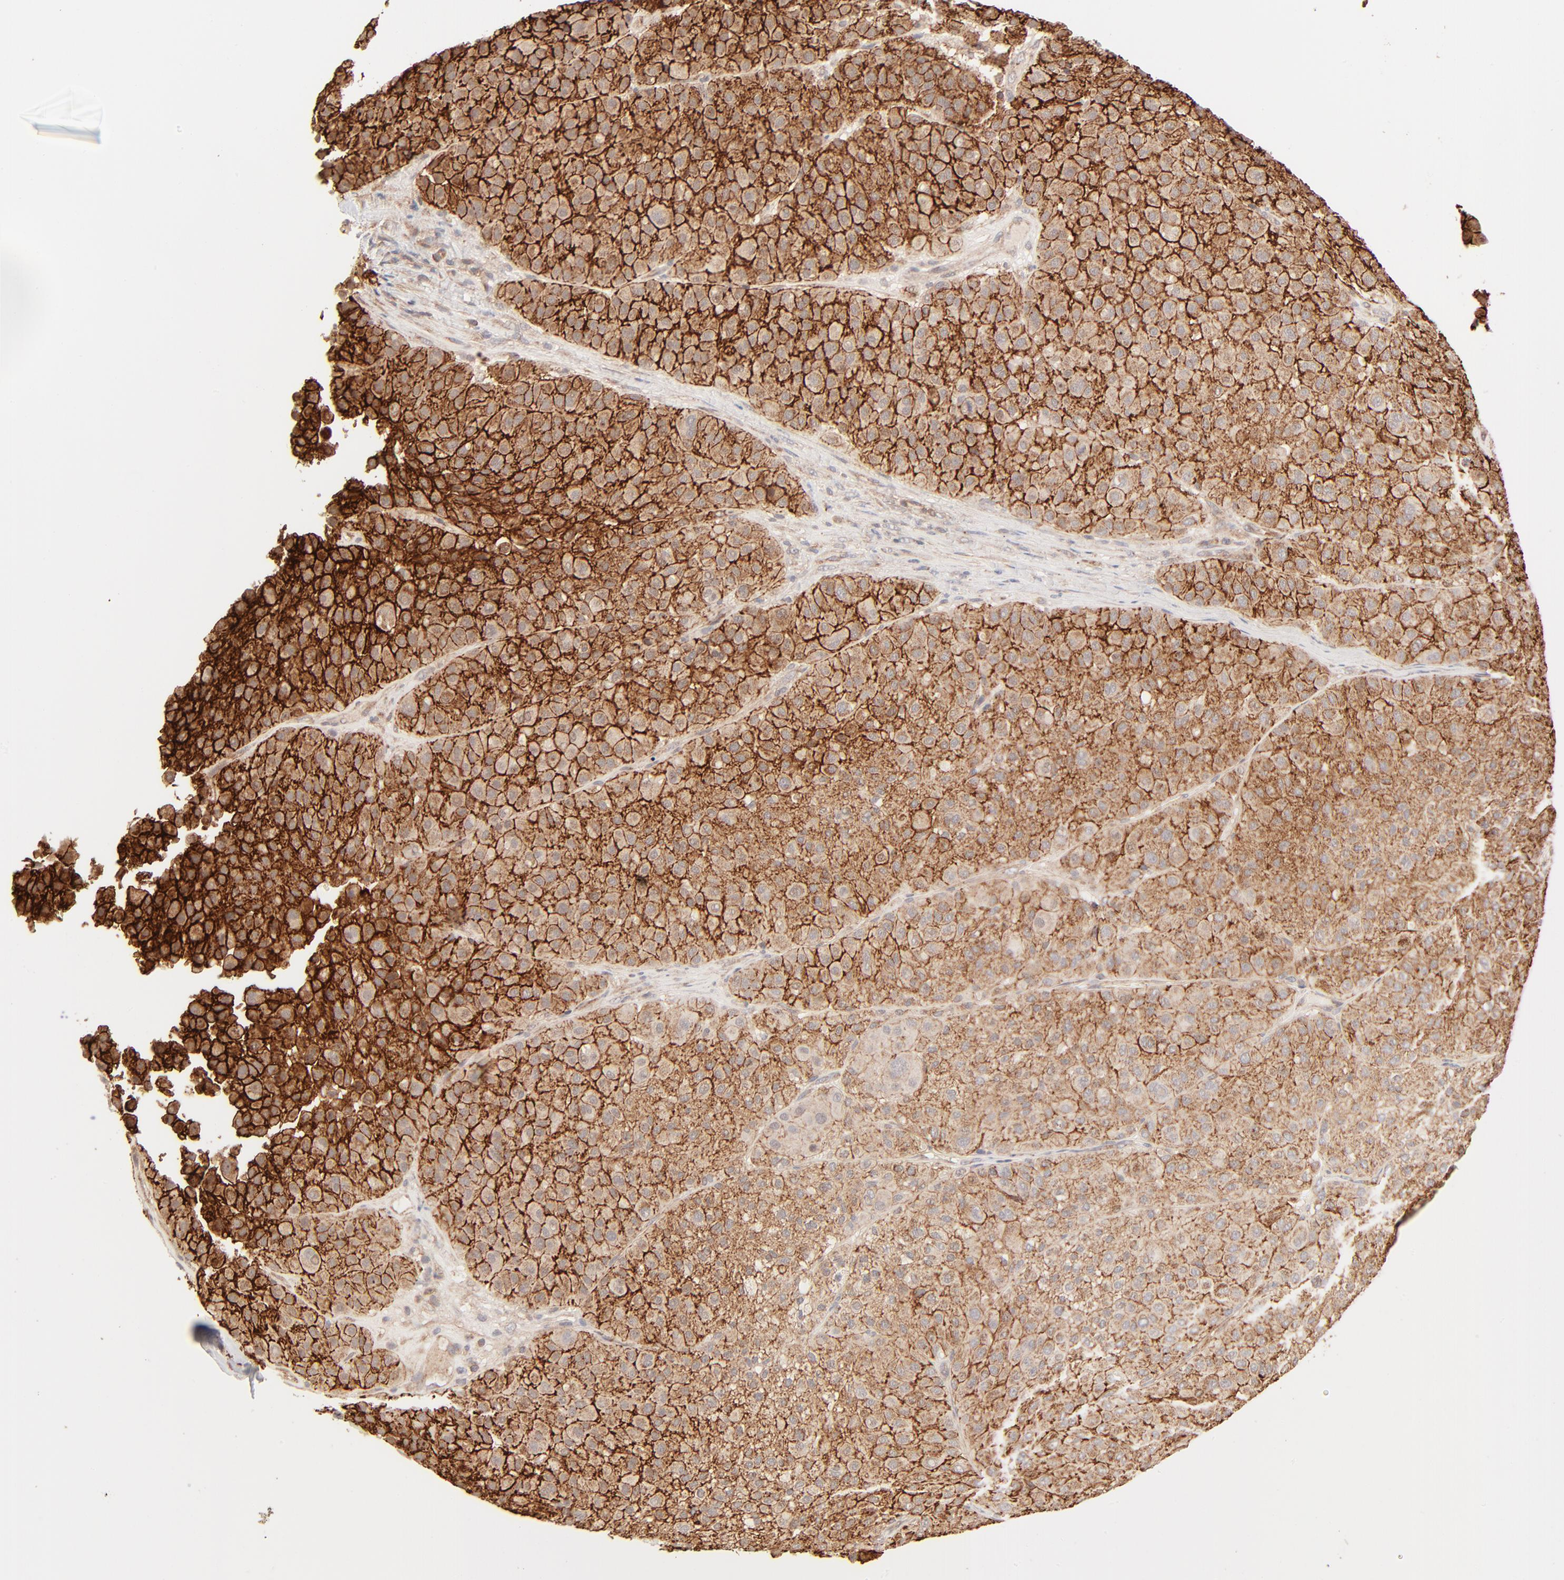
{"staining": {"intensity": "strong", "quantity": ">75%", "location": "cytoplasmic/membranous"}, "tissue": "melanoma", "cell_type": "Tumor cells", "image_type": "cancer", "snomed": [{"axis": "morphology", "description": "Normal tissue, NOS"}, {"axis": "morphology", "description": "Malignant melanoma, Metastatic site"}, {"axis": "topography", "description": "Skin"}], "caption": "High-power microscopy captured an IHC photomicrograph of malignant melanoma (metastatic site), revealing strong cytoplasmic/membranous positivity in approximately >75% of tumor cells.", "gene": "CSPG4", "patient": {"sex": "male", "age": 41}}